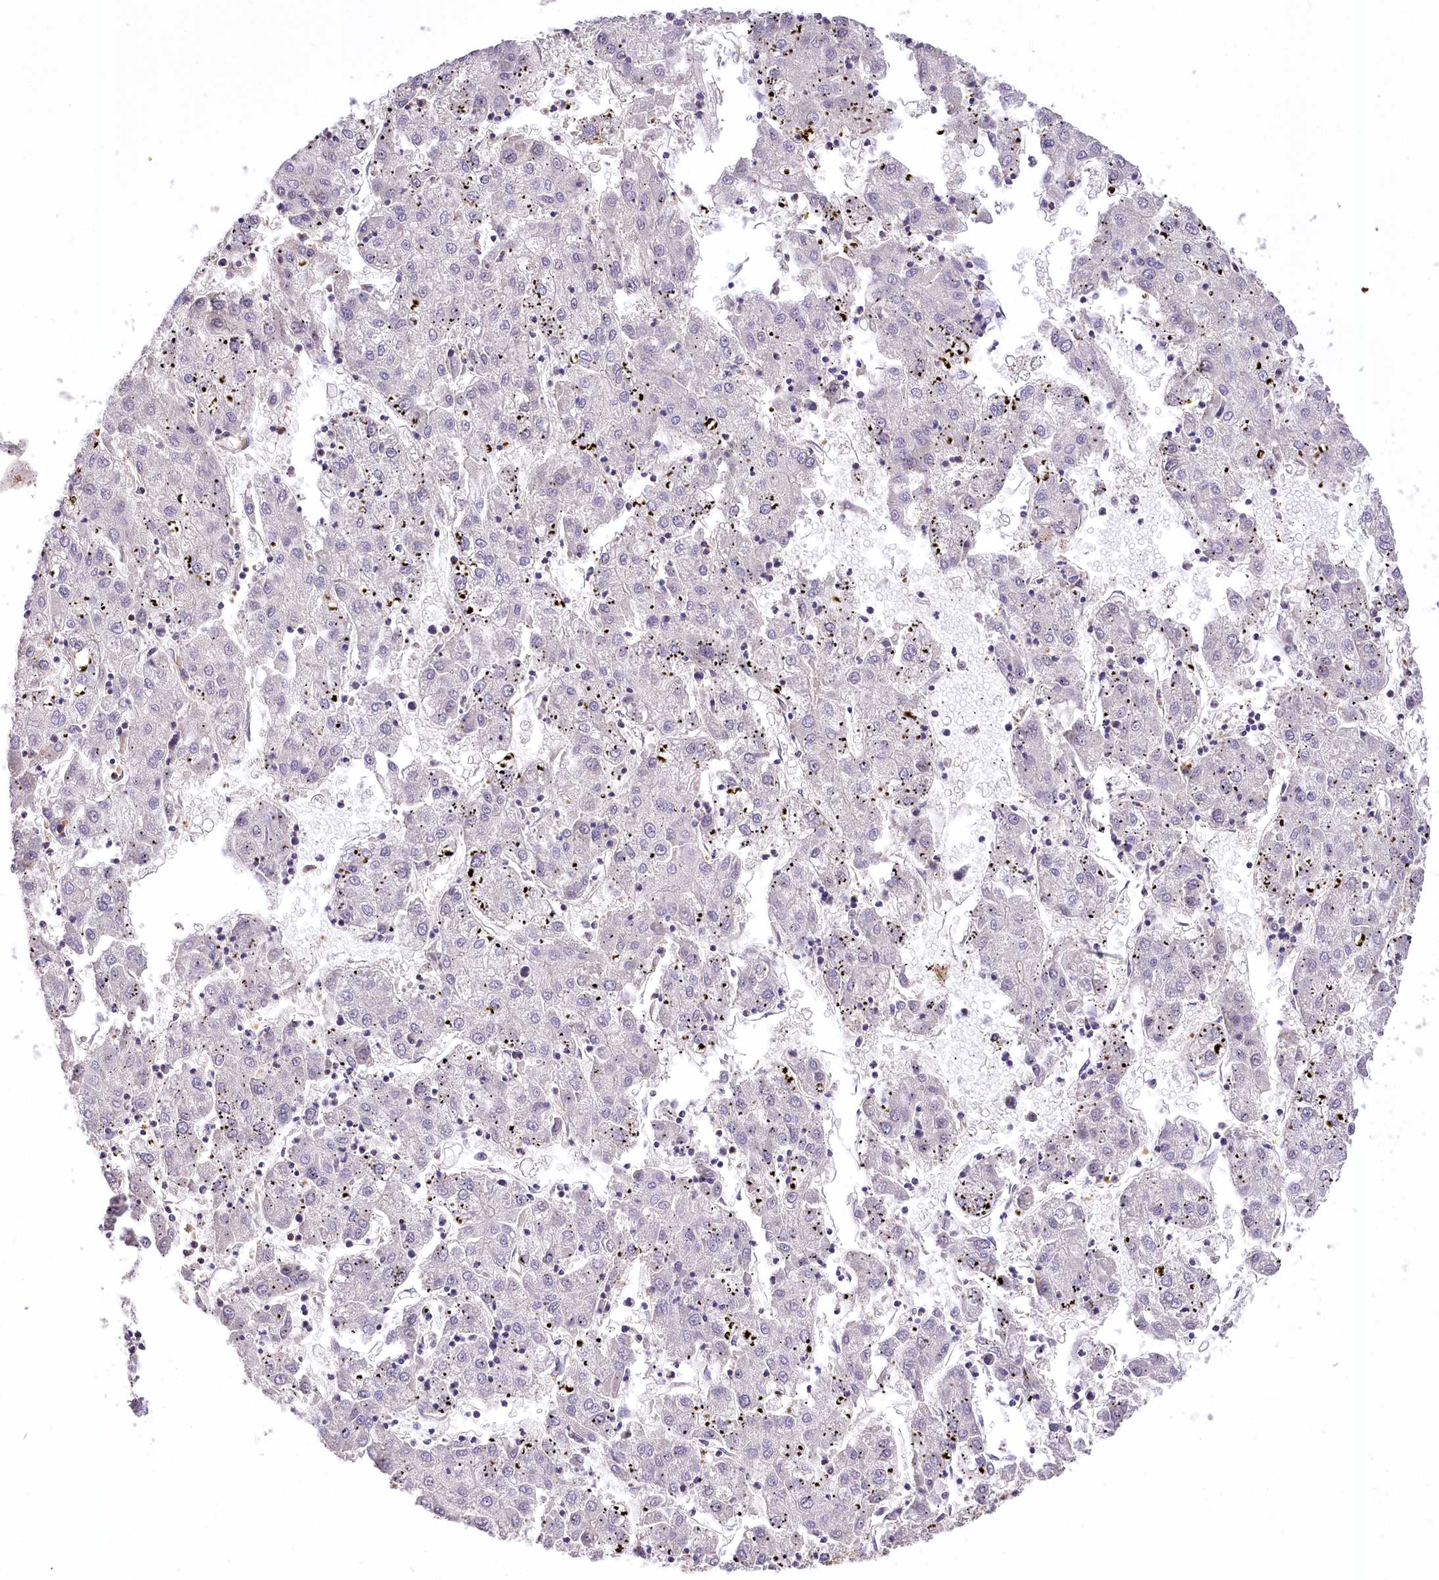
{"staining": {"intensity": "negative", "quantity": "none", "location": "none"}, "tissue": "liver cancer", "cell_type": "Tumor cells", "image_type": "cancer", "snomed": [{"axis": "morphology", "description": "Carcinoma, Hepatocellular, NOS"}, {"axis": "topography", "description": "Liver"}], "caption": "The IHC image has no significant expression in tumor cells of liver cancer (hepatocellular carcinoma) tissue.", "gene": "DPP3", "patient": {"sex": "male", "age": 72}}